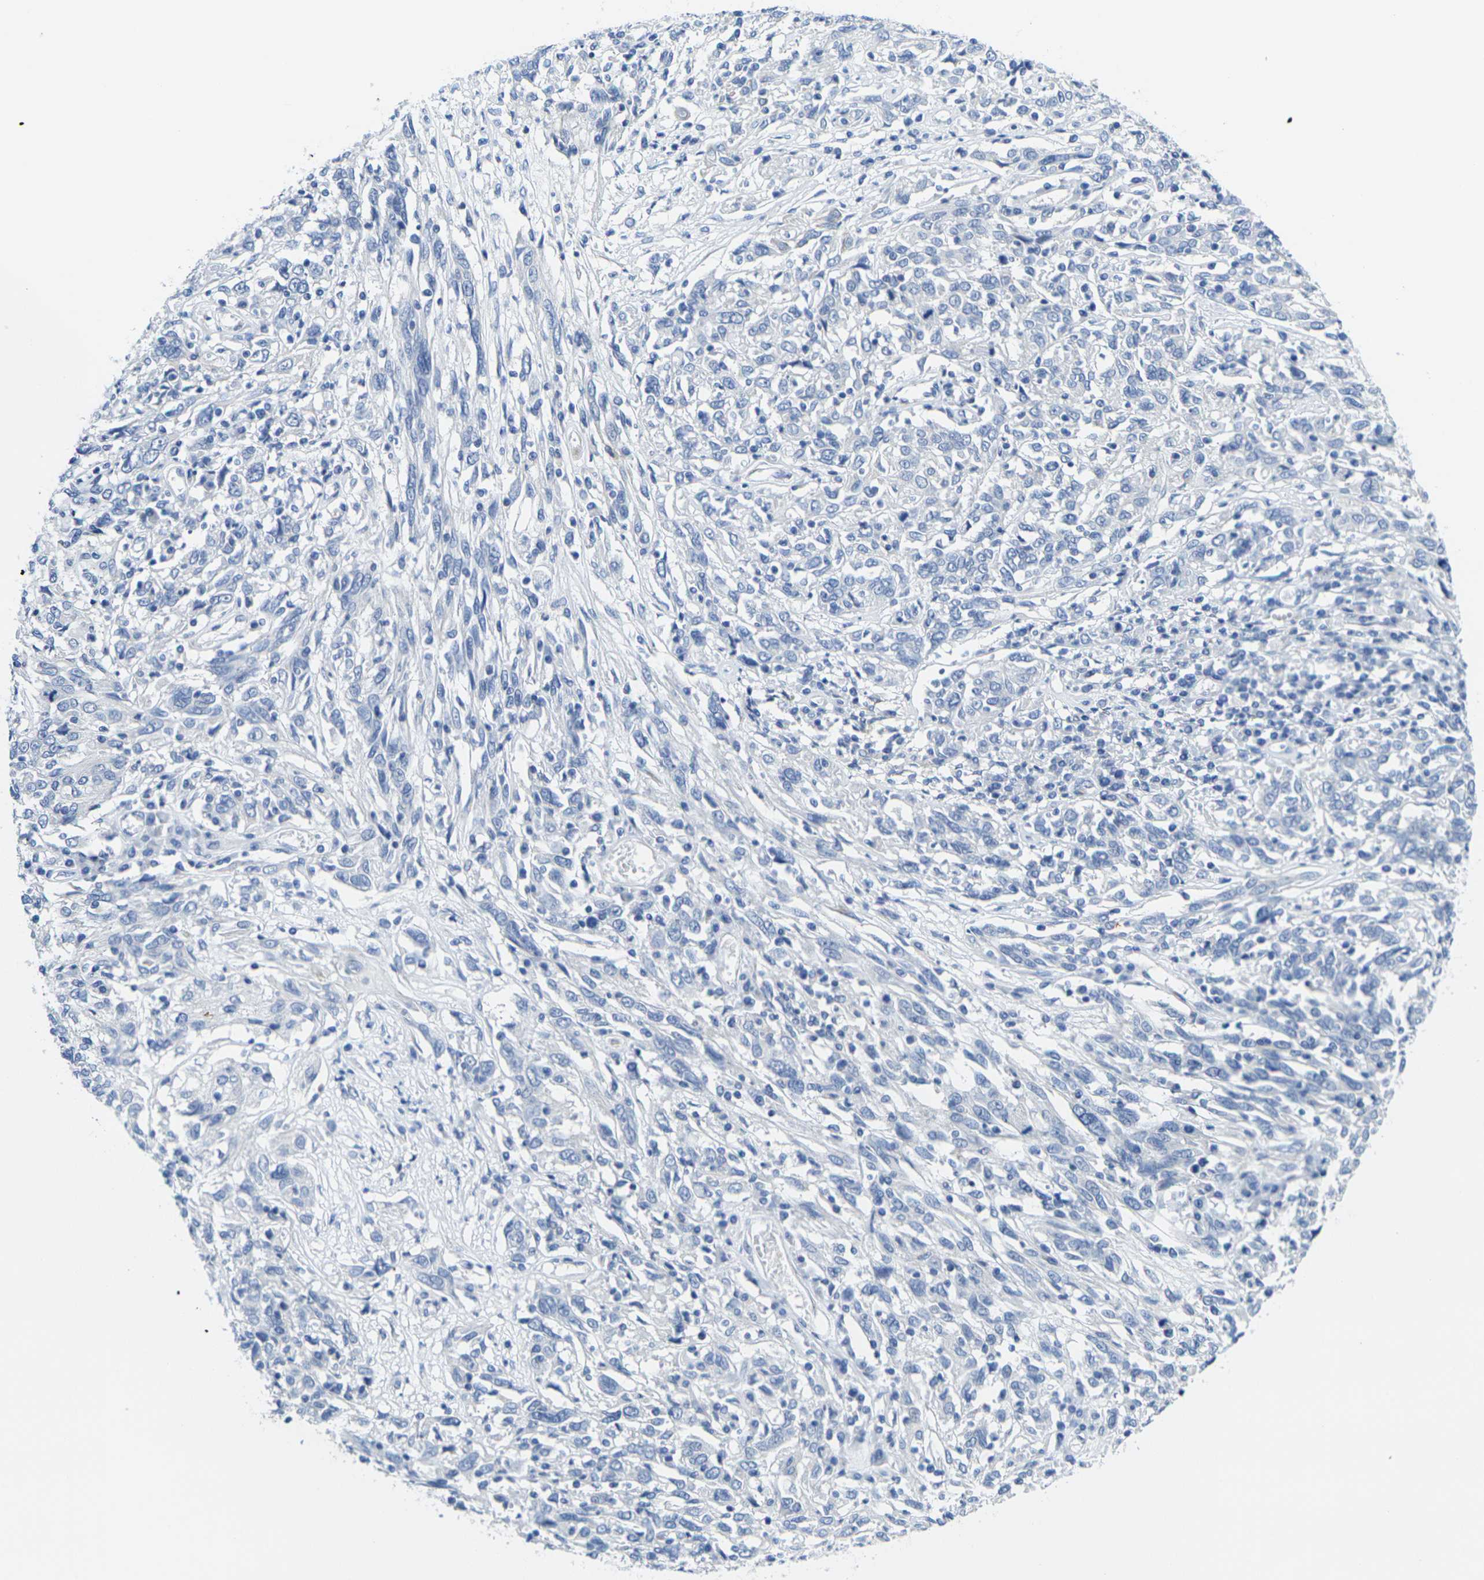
{"staining": {"intensity": "negative", "quantity": "none", "location": "none"}, "tissue": "cervical cancer", "cell_type": "Tumor cells", "image_type": "cancer", "snomed": [{"axis": "morphology", "description": "Squamous cell carcinoma, NOS"}, {"axis": "topography", "description": "Cervix"}], "caption": "Cervical cancer (squamous cell carcinoma) was stained to show a protein in brown. There is no significant staining in tumor cells.", "gene": "CRK", "patient": {"sex": "female", "age": 46}}